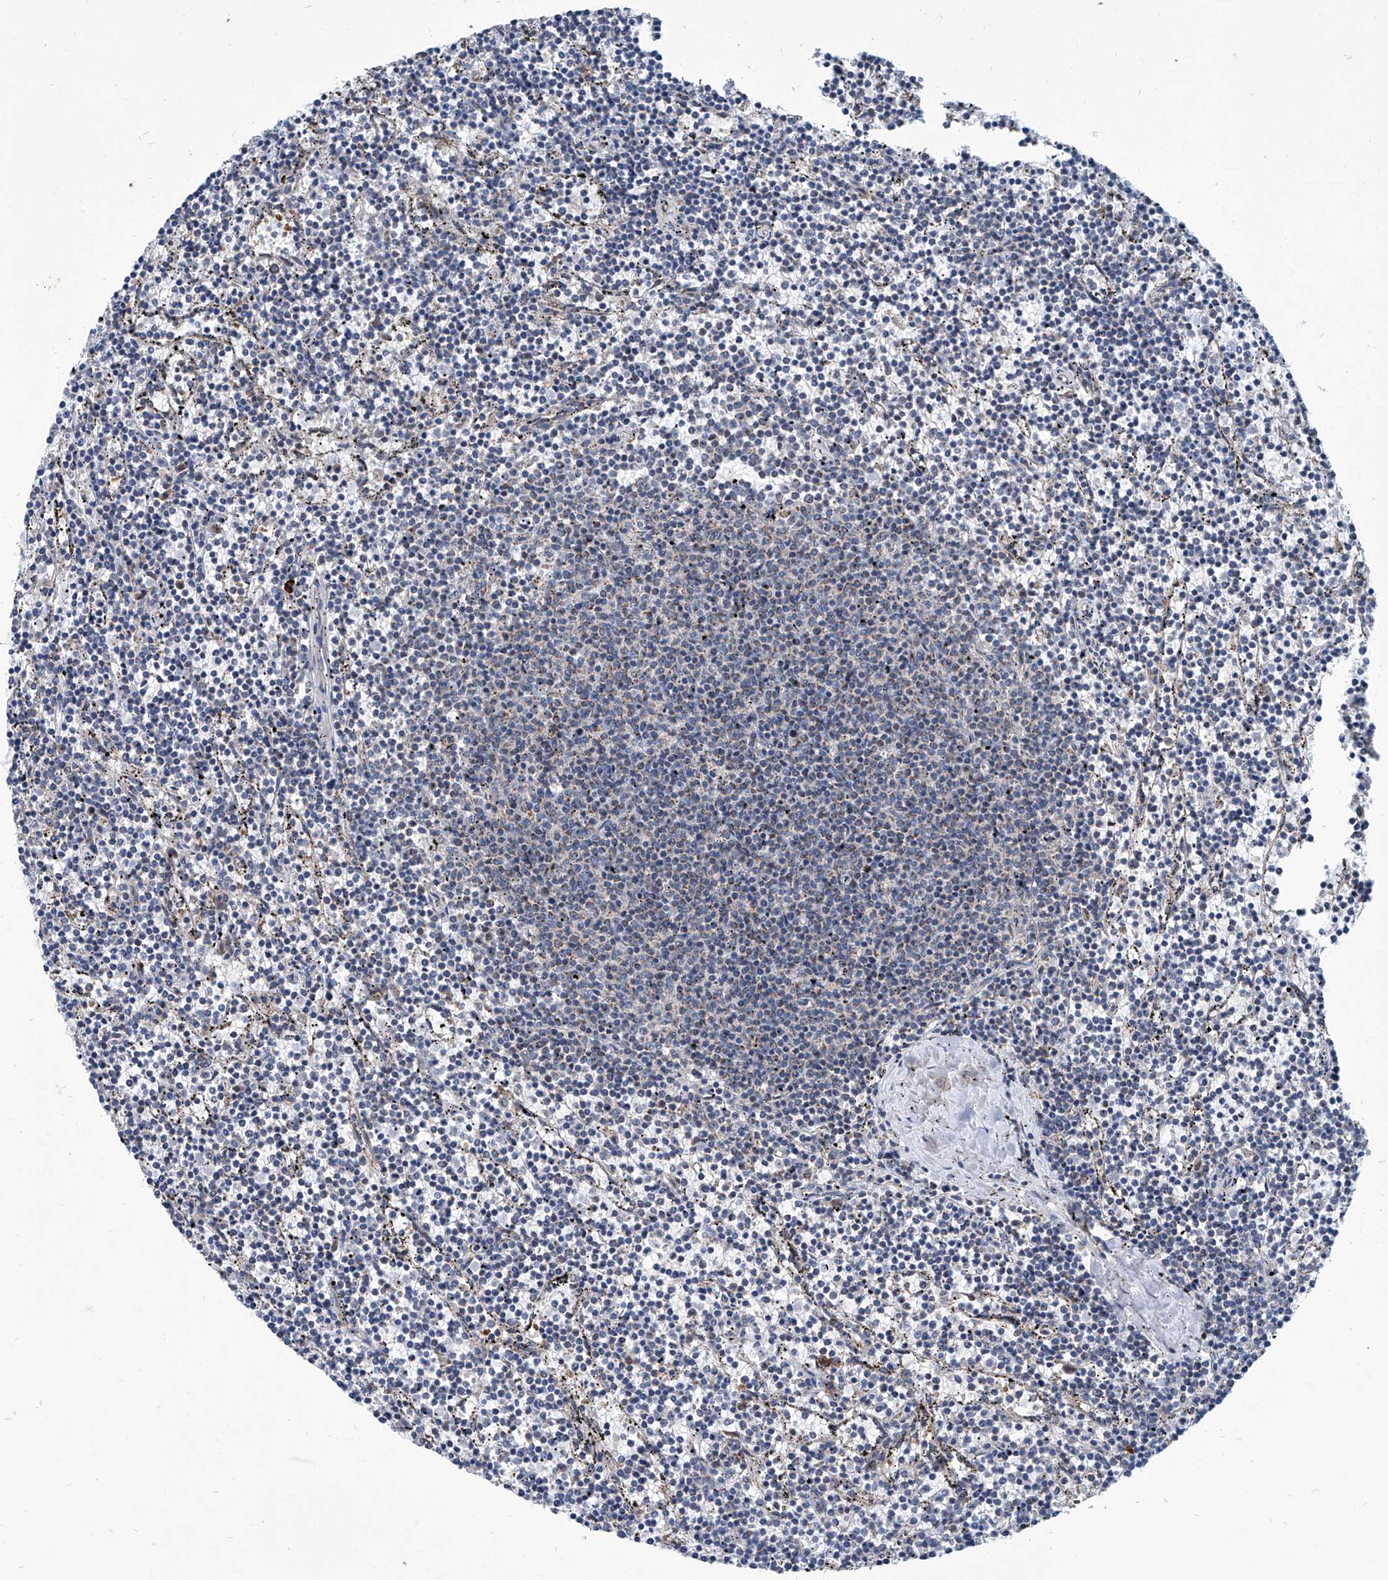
{"staining": {"intensity": "negative", "quantity": "none", "location": "none"}, "tissue": "lymphoma", "cell_type": "Tumor cells", "image_type": "cancer", "snomed": [{"axis": "morphology", "description": "Malignant lymphoma, non-Hodgkin's type, Low grade"}, {"axis": "topography", "description": "Spleen"}], "caption": "DAB immunohistochemical staining of malignant lymphoma, non-Hodgkin's type (low-grade) displays no significant expression in tumor cells. (Stains: DAB (3,3'-diaminobenzidine) IHC with hematoxylin counter stain, Microscopy: brightfield microscopy at high magnification).", "gene": "USP48", "patient": {"sex": "female", "age": 50}}